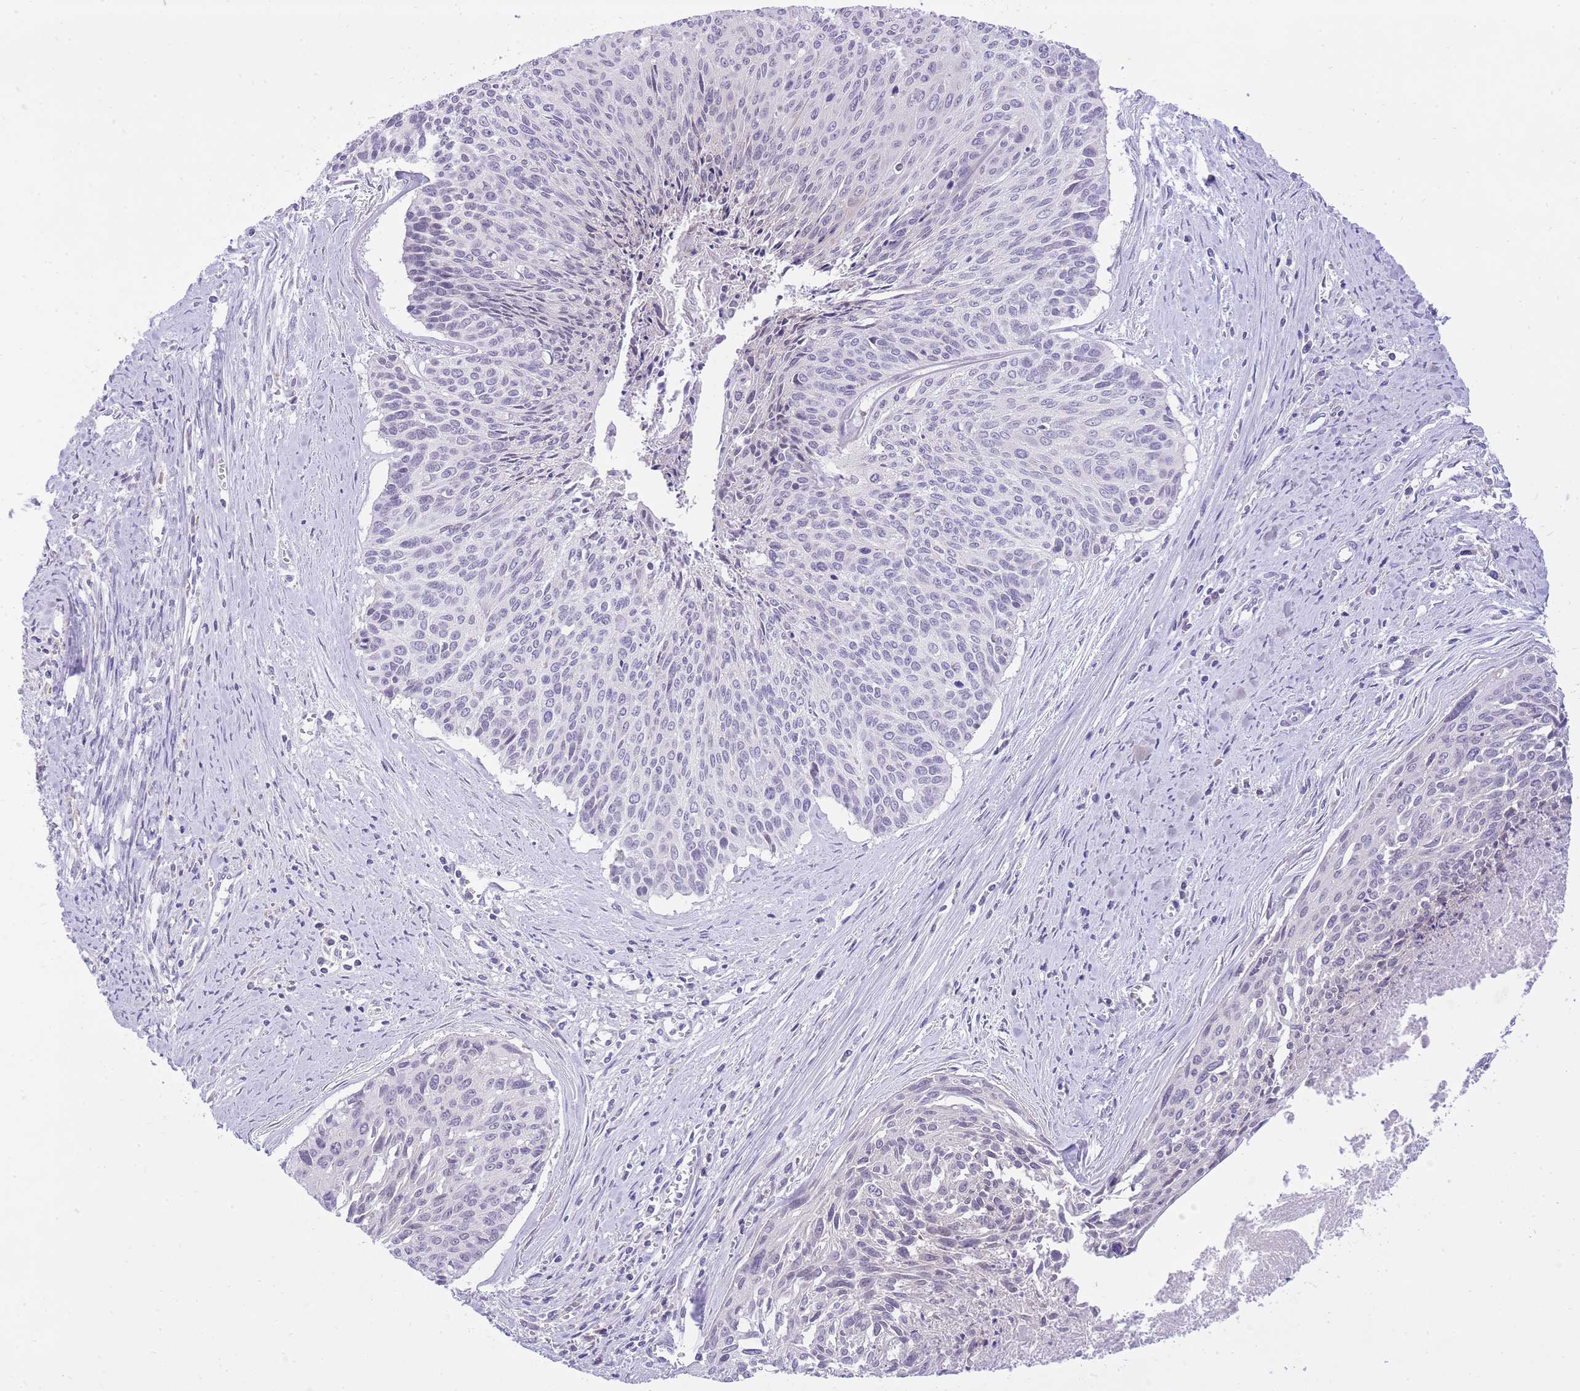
{"staining": {"intensity": "negative", "quantity": "none", "location": "none"}, "tissue": "cervical cancer", "cell_type": "Tumor cells", "image_type": "cancer", "snomed": [{"axis": "morphology", "description": "Squamous cell carcinoma, NOS"}, {"axis": "topography", "description": "Cervix"}], "caption": "Immunohistochemistry photomicrograph of human cervical squamous cell carcinoma stained for a protein (brown), which shows no positivity in tumor cells. (DAB immunohistochemistry (IHC) with hematoxylin counter stain).", "gene": "DENND2D", "patient": {"sex": "female", "age": 55}}